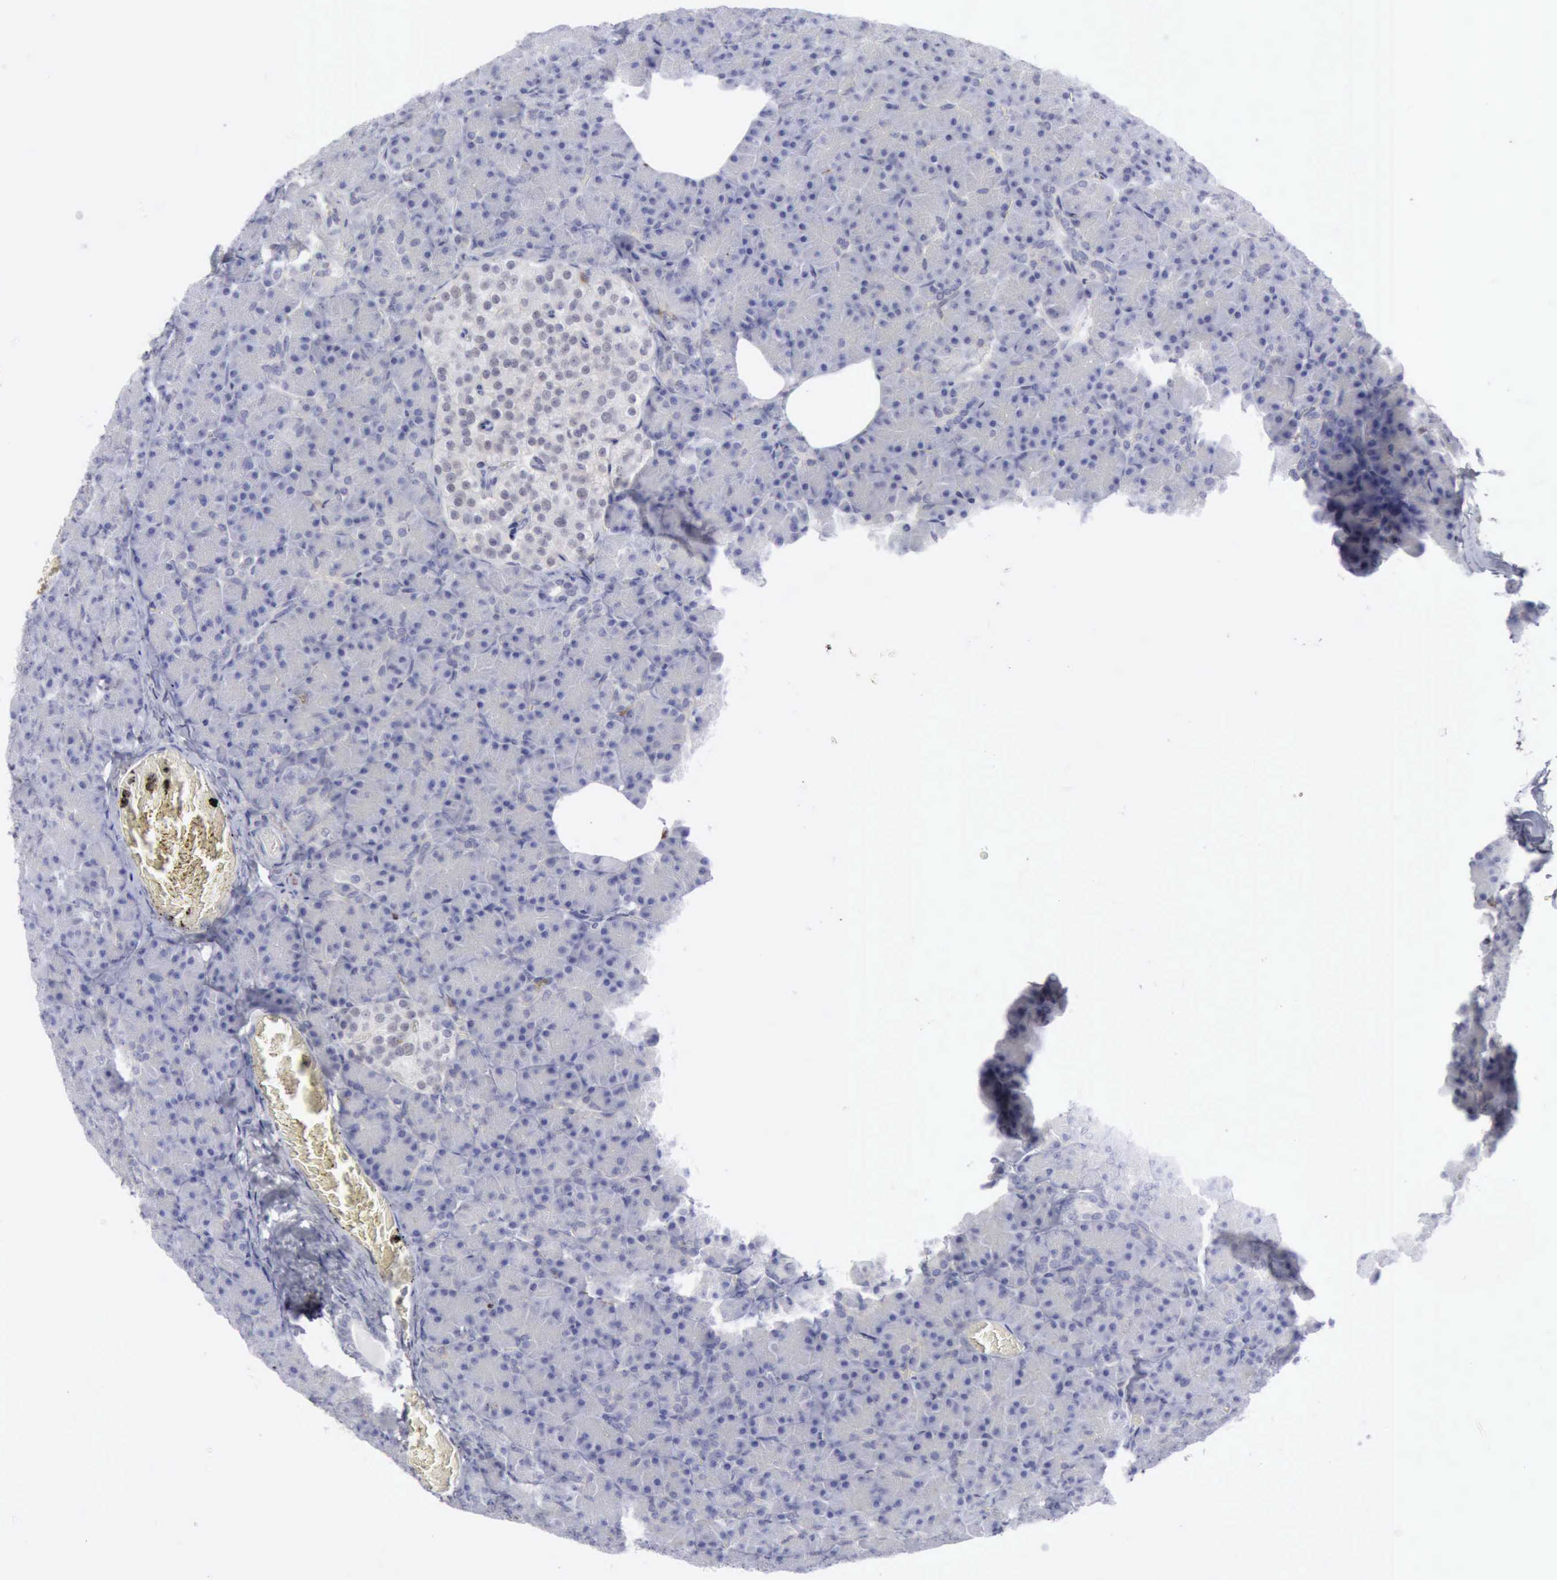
{"staining": {"intensity": "negative", "quantity": "none", "location": "none"}, "tissue": "pancreas", "cell_type": "Exocrine glandular cells", "image_type": "normal", "snomed": [{"axis": "morphology", "description": "Normal tissue, NOS"}, {"axis": "topography", "description": "Pancreas"}], "caption": "An immunohistochemistry (IHC) micrograph of normal pancreas is shown. There is no staining in exocrine glandular cells of pancreas.", "gene": "TFRC", "patient": {"sex": "female", "age": 43}}